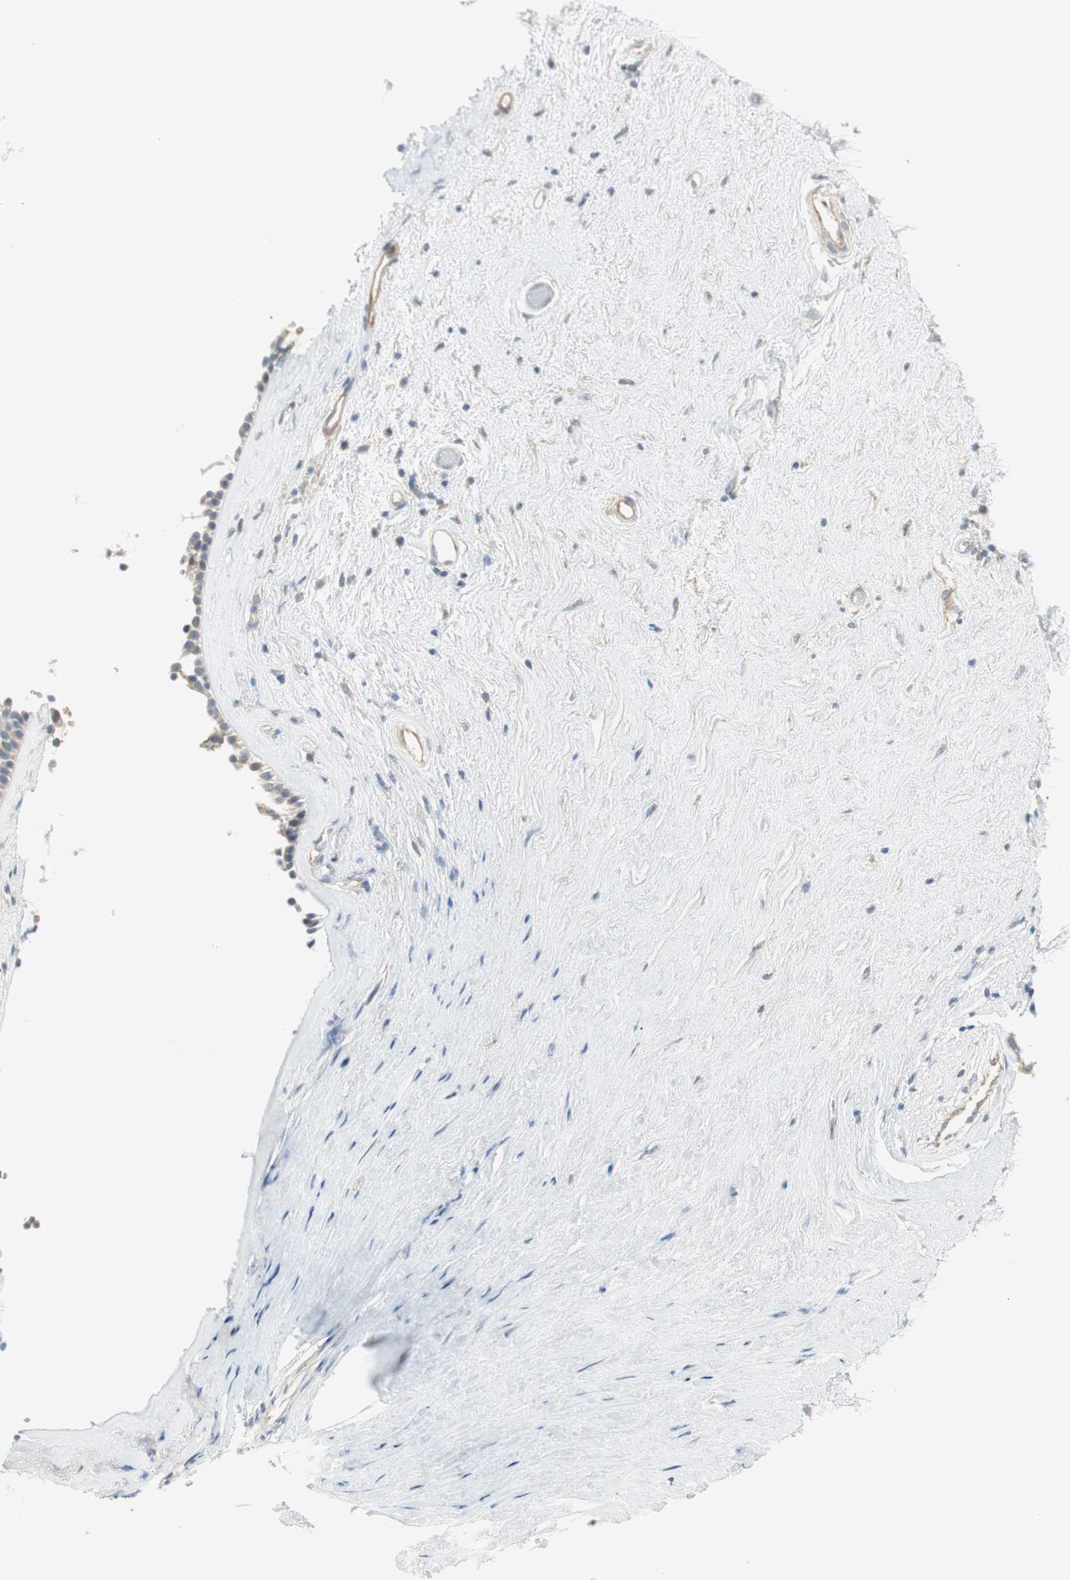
{"staining": {"intensity": "weak", "quantity": "25%-75%", "location": "cytoplasmic/membranous"}, "tissue": "nasopharynx", "cell_type": "Respiratory epithelial cells", "image_type": "normal", "snomed": [{"axis": "morphology", "description": "Normal tissue, NOS"}, {"axis": "morphology", "description": "Inflammation, NOS"}, {"axis": "topography", "description": "Nasopharynx"}], "caption": "Weak cytoplasmic/membranous positivity for a protein is present in about 25%-75% of respiratory epithelial cells of benign nasopharynx using immunohistochemistry.", "gene": "STON1", "patient": {"sex": "male", "age": 48}}